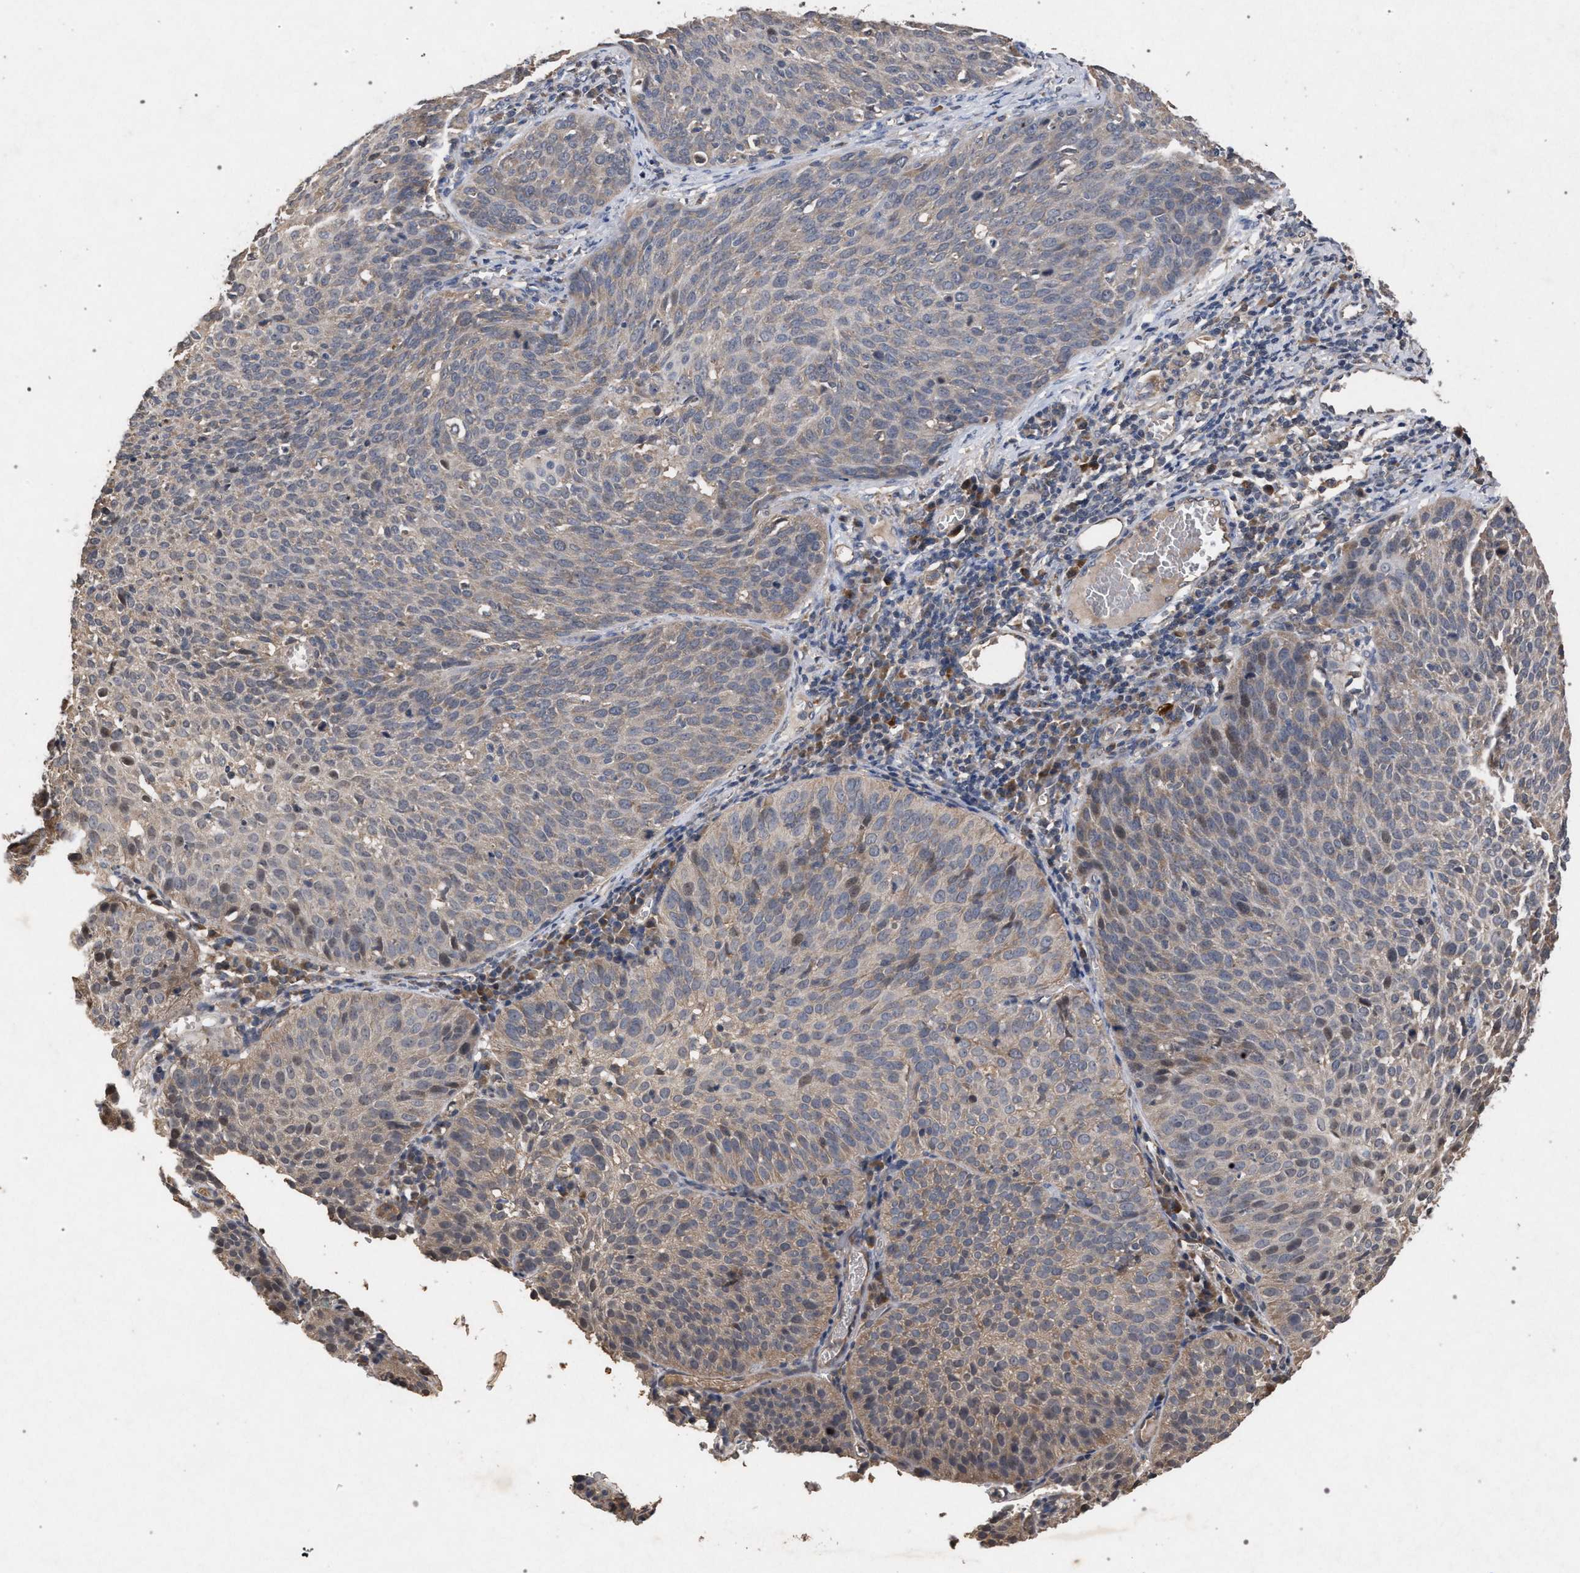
{"staining": {"intensity": "weak", "quantity": "<25%", "location": "cytoplasmic/membranous"}, "tissue": "cervical cancer", "cell_type": "Tumor cells", "image_type": "cancer", "snomed": [{"axis": "morphology", "description": "Squamous cell carcinoma, NOS"}, {"axis": "topography", "description": "Cervix"}], "caption": "This is an IHC photomicrograph of human cervical cancer (squamous cell carcinoma). There is no positivity in tumor cells.", "gene": "SLC4A4", "patient": {"sex": "female", "age": 38}}